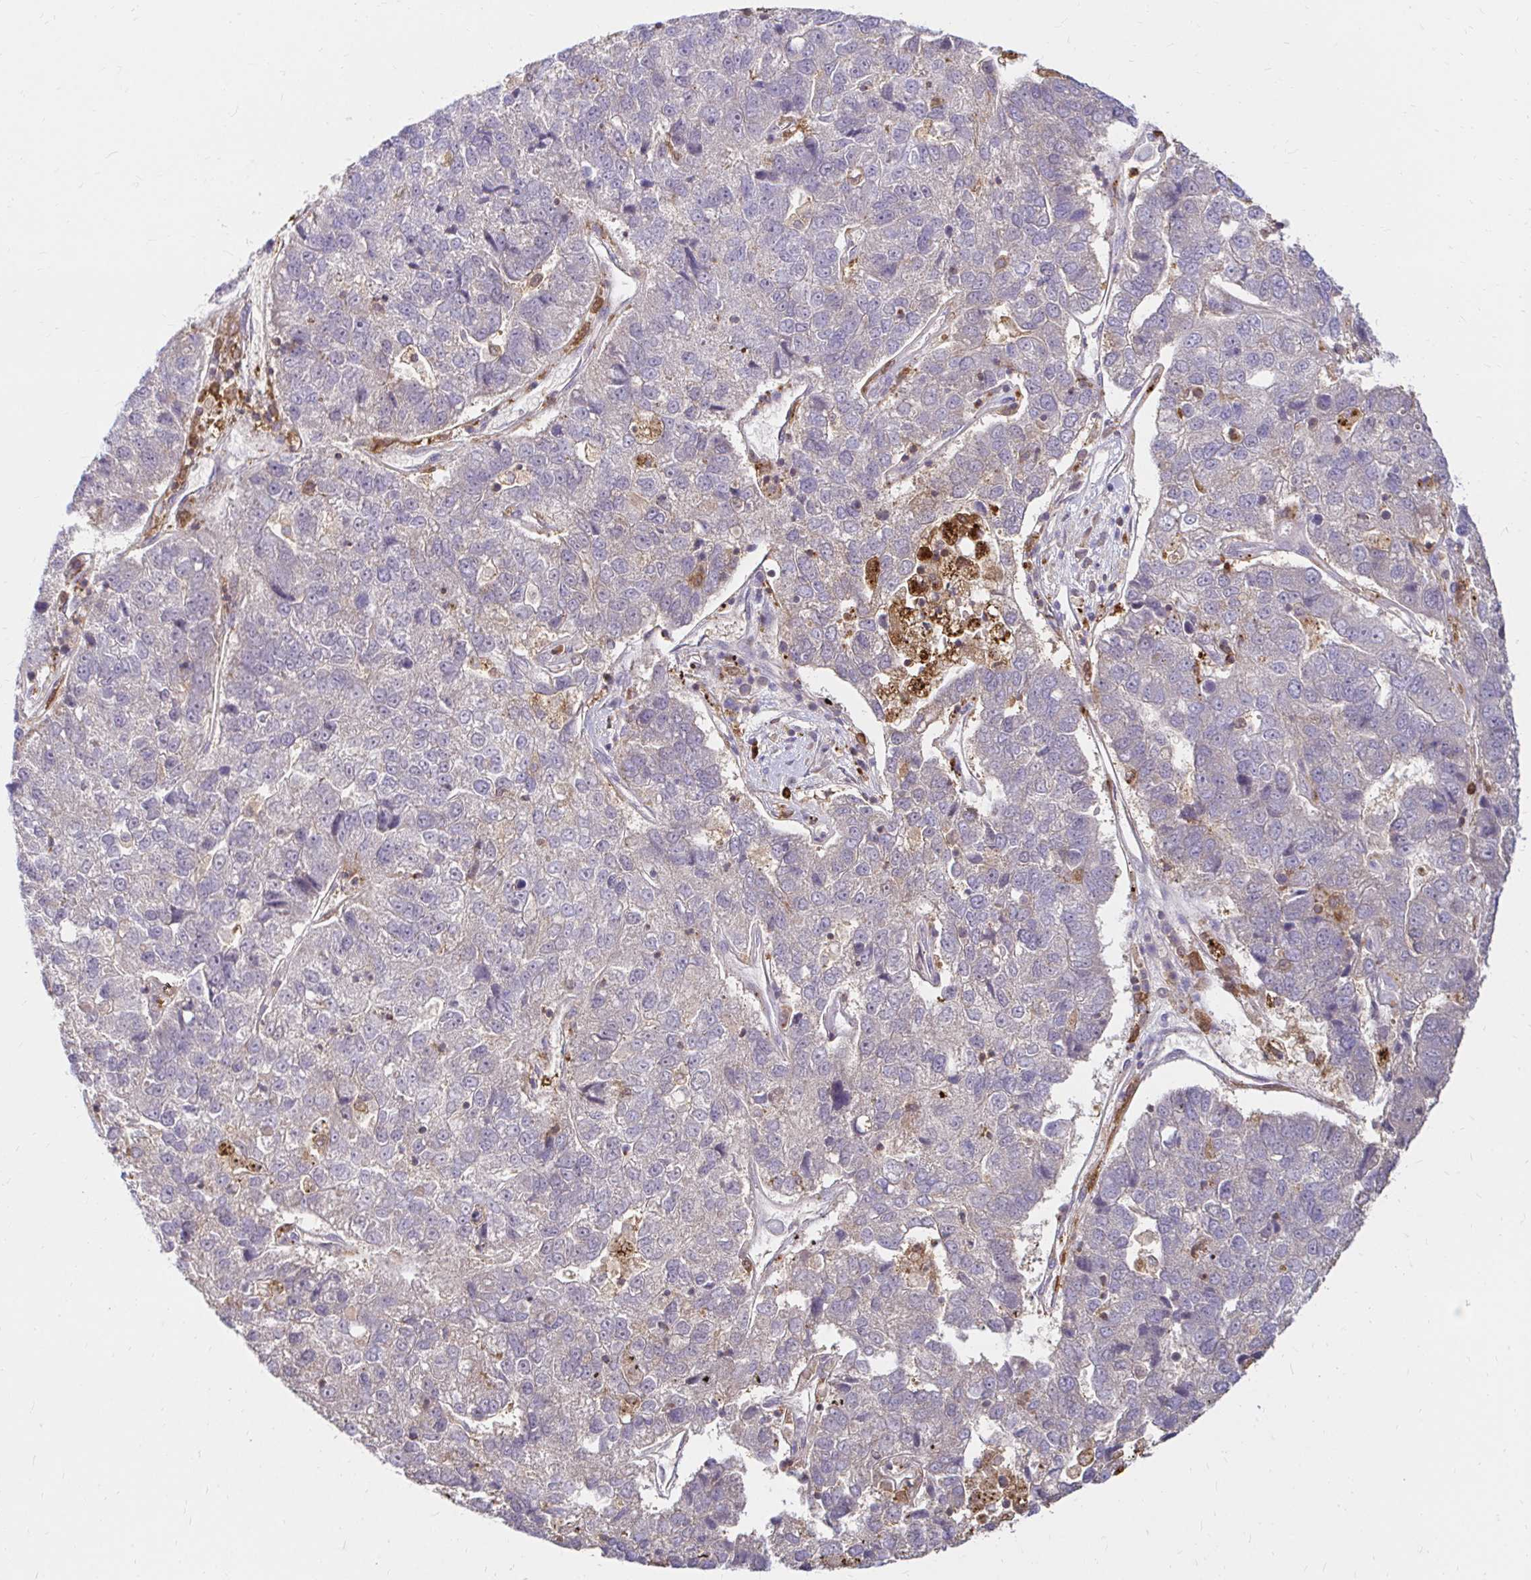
{"staining": {"intensity": "negative", "quantity": "none", "location": "none"}, "tissue": "pancreatic cancer", "cell_type": "Tumor cells", "image_type": "cancer", "snomed": [{"axis": "morphology", "description": "Adenocarcinoma, NOS"}, {"axis": "topography", "description": "Pancreas"}], "caption": "Immunohistochemistry photomicrograph of pancreatic cancer (adenocarcinoma) stained for a protein (brown), which exhibits no expression in tumor cells. The staining is performed using DAB (3,3'-diaminobenzidine) brown chromogen with nuclei counter-stained in using hematoxylin.", "gene": "PYCARD", "patient": {"sex": "female", "age": 61}}